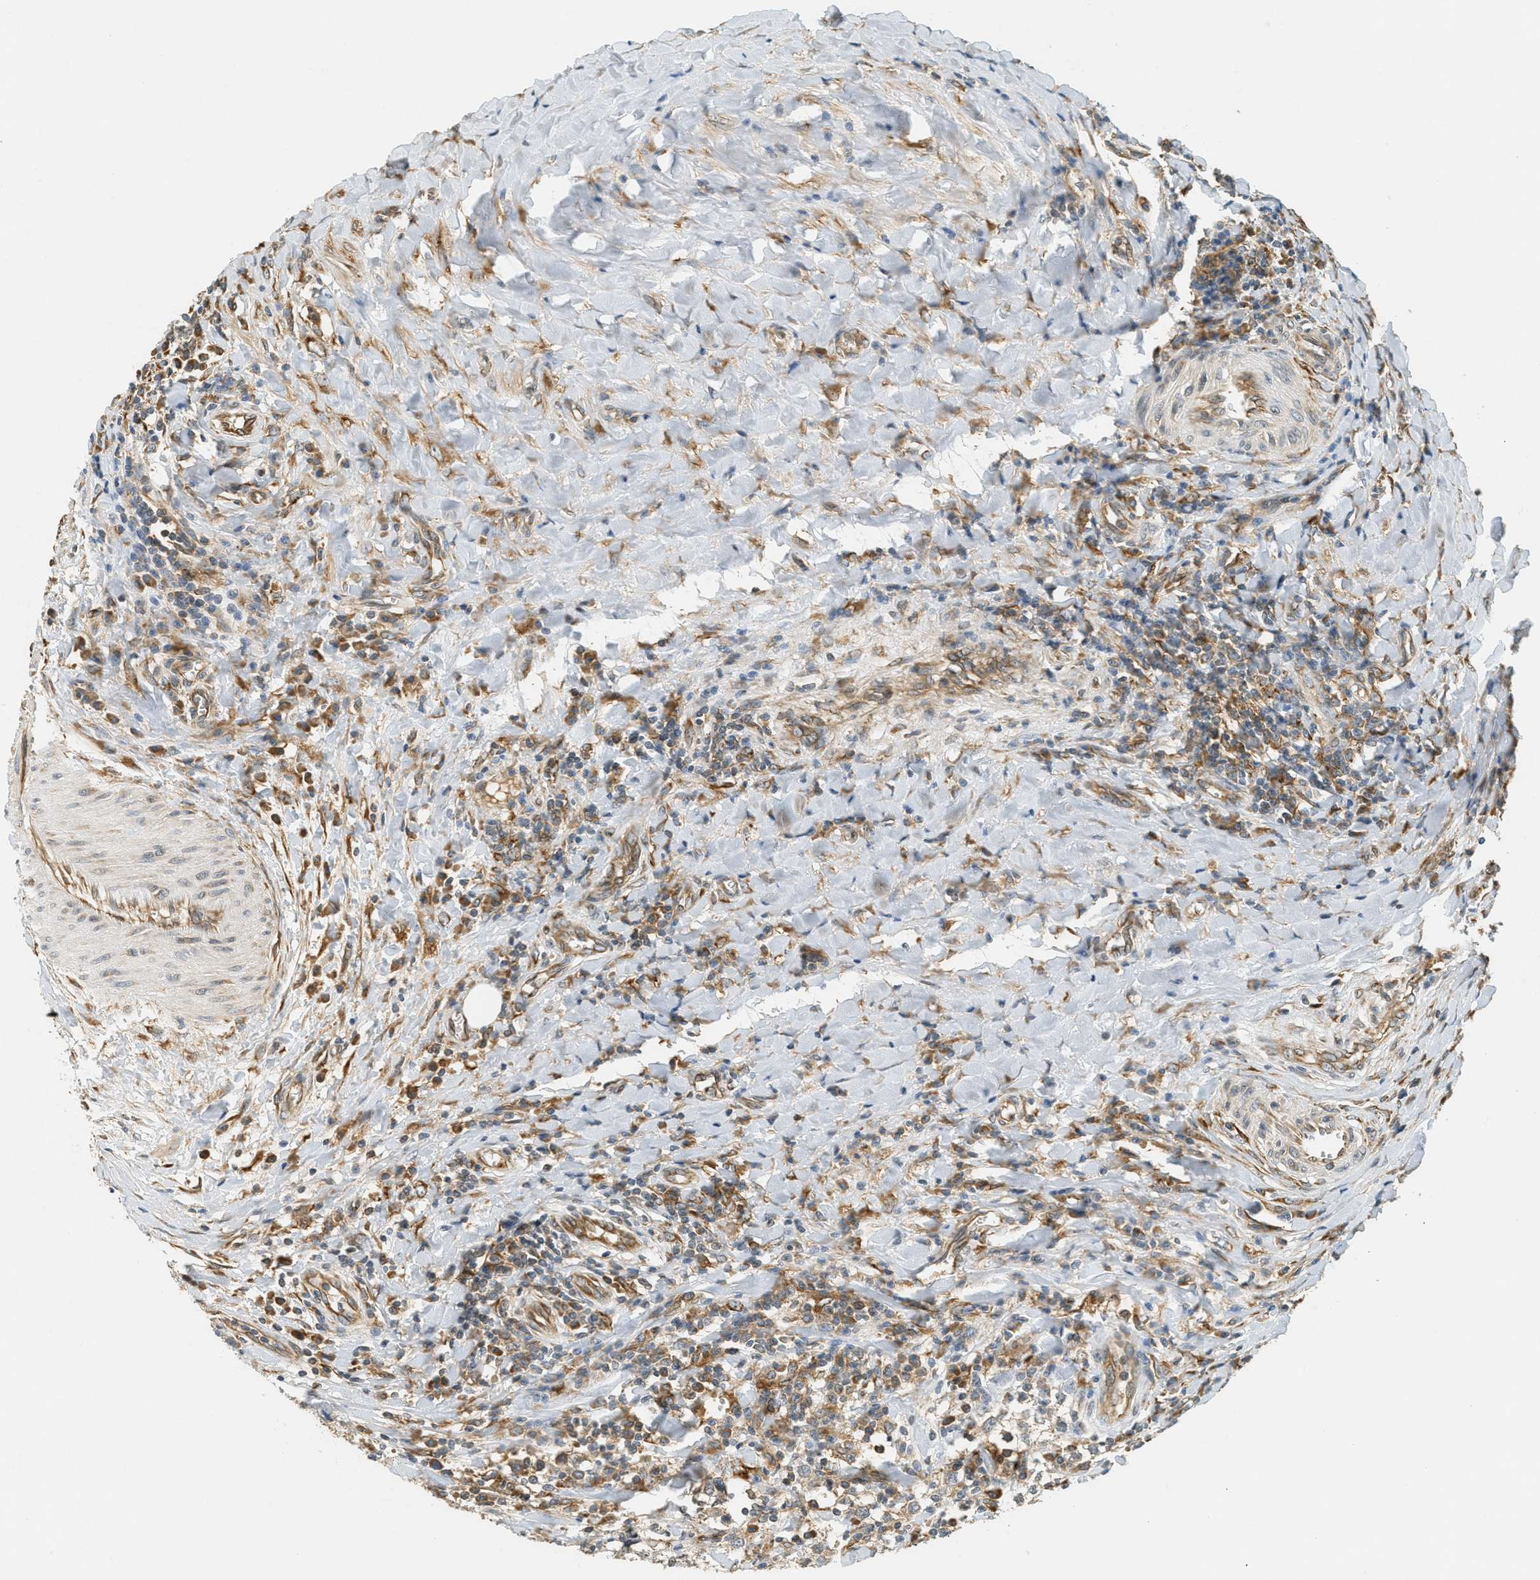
{"staining": {"intensity": "negative", "quantity": "none", "location": "none"}, "tissue": "testis cancer", "cell_type": "Tumor cells", "image_type": "cancer", "snomed": [{"axis": "morphology", "description": "Seminoma, NOS"}, {"axis": "morphology", "description": "Carcinoma, Embryonal, NOS"}, {"axis": "topography", "description": "Testis"}], "caption": "A micrograph of human testis cancer (seminoma) is negative for staining in tumor cells. Nuclei are stained in blue.", "gene": "PDK1", "patient": {"sex": "male", "age": 36}}